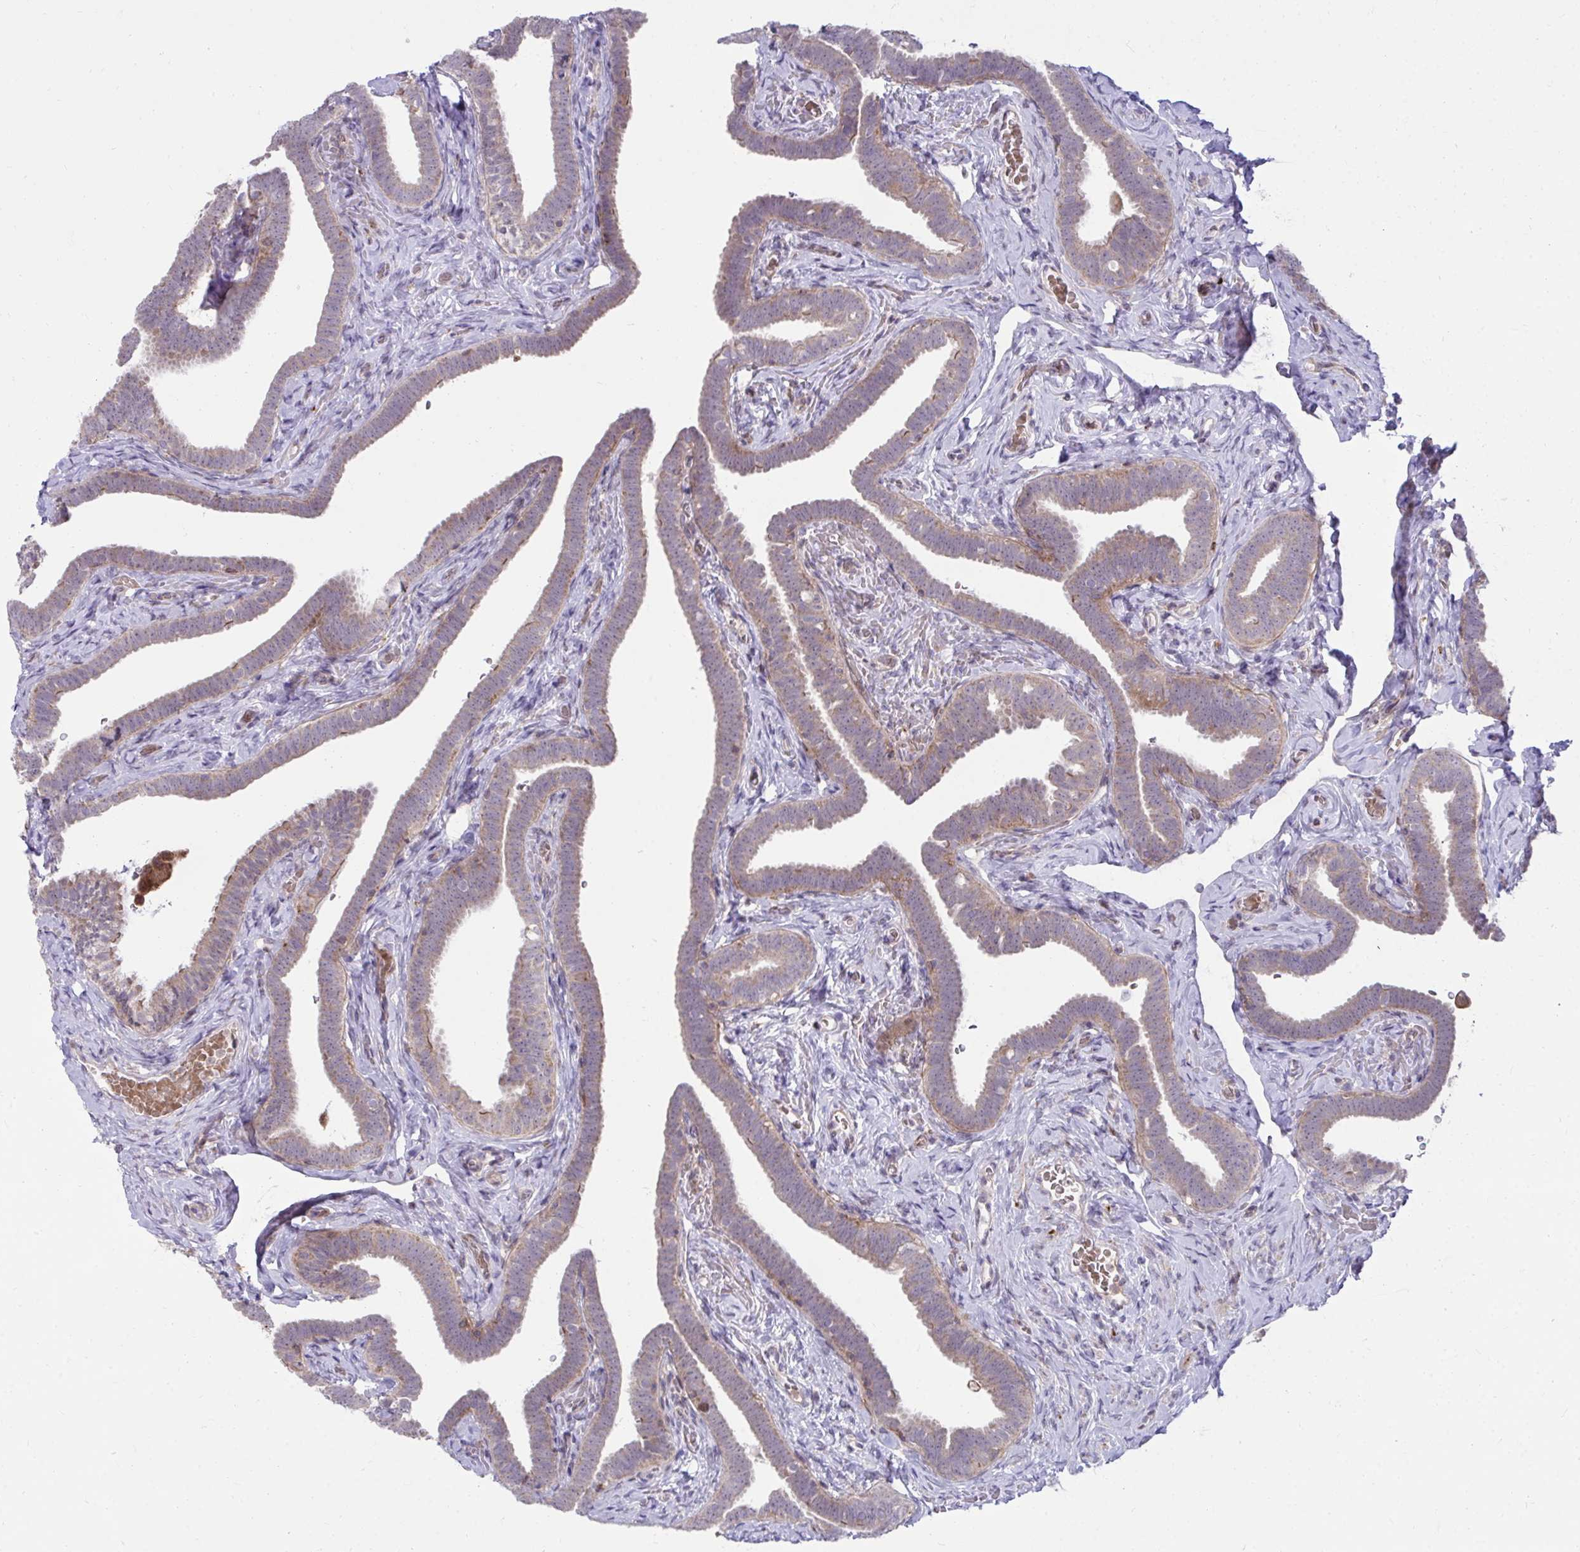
{"staining": {"intensity": "moderate", "quantity": "25%-75%", "location": "cytoplasmic/membranous"}, "tissue": "fallopian tube", "cell_type": "Glandular cells", "image_type": "normal", "snomed": [{"axis": "morphology", "description": "Normal tissue, NOS"}, {"axis": "topography", "description": "Fallopian tube"}], "caption": "Glandular cells demonstrate medium levels of moderate cytoplasmic/membranous staining in approximately 25%-75% of cells in benign human fallopian tube.", "gene": "C16orf54", "patient": {"sex": "female", "age": 69}}